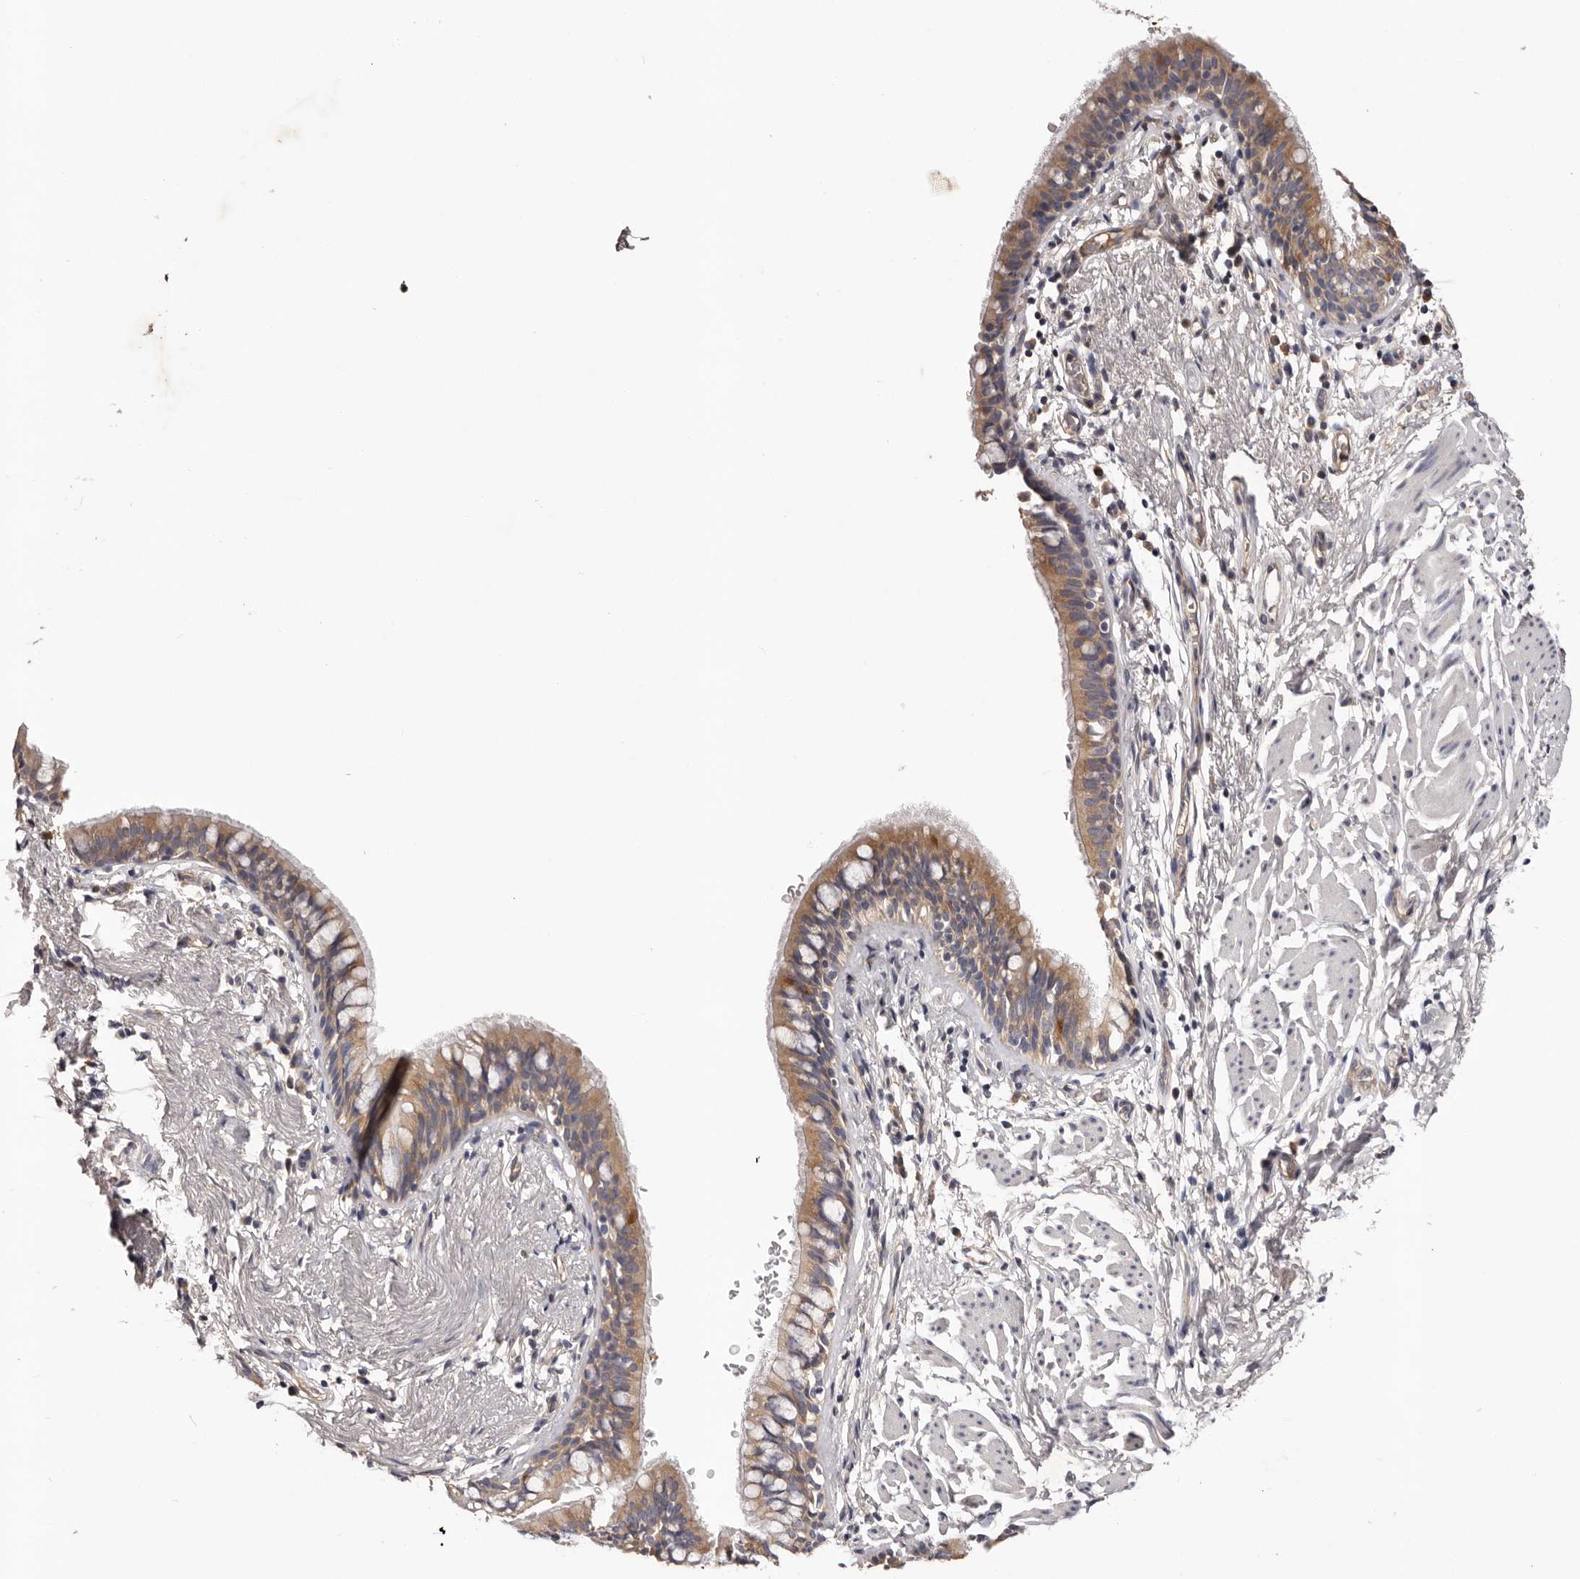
{"staining": {"intensity": "moderate", "quantity": ">75%", "location": "cytoplasmic/membranous"}, "tissue": "bronchus", "cell_type": "Respiratory epithelial cells", "image_type": "normal", "snomed": [{"axis": "morphology", "description": "Normal tissue, NOS"}, {"axis": "topography", "description": "Cartilage tissue"}, {"axis": "topography", "description": "Bronchus"}], "caption": "Immunohistochemical staining of benign bronchus demonstrates medium levels of moderate cytoplasmic/membranous staining in about >75% of respiratory epithelial cells. The staining was performed using DAB (3,3'-diaminobenzidine) to visualize the protein expression in brown, while the nuclei were stained in blue with hematoxylin (Magnification: 20x).", "gene": "LTV1", "patient": {"sex": "female", "age": 36}}